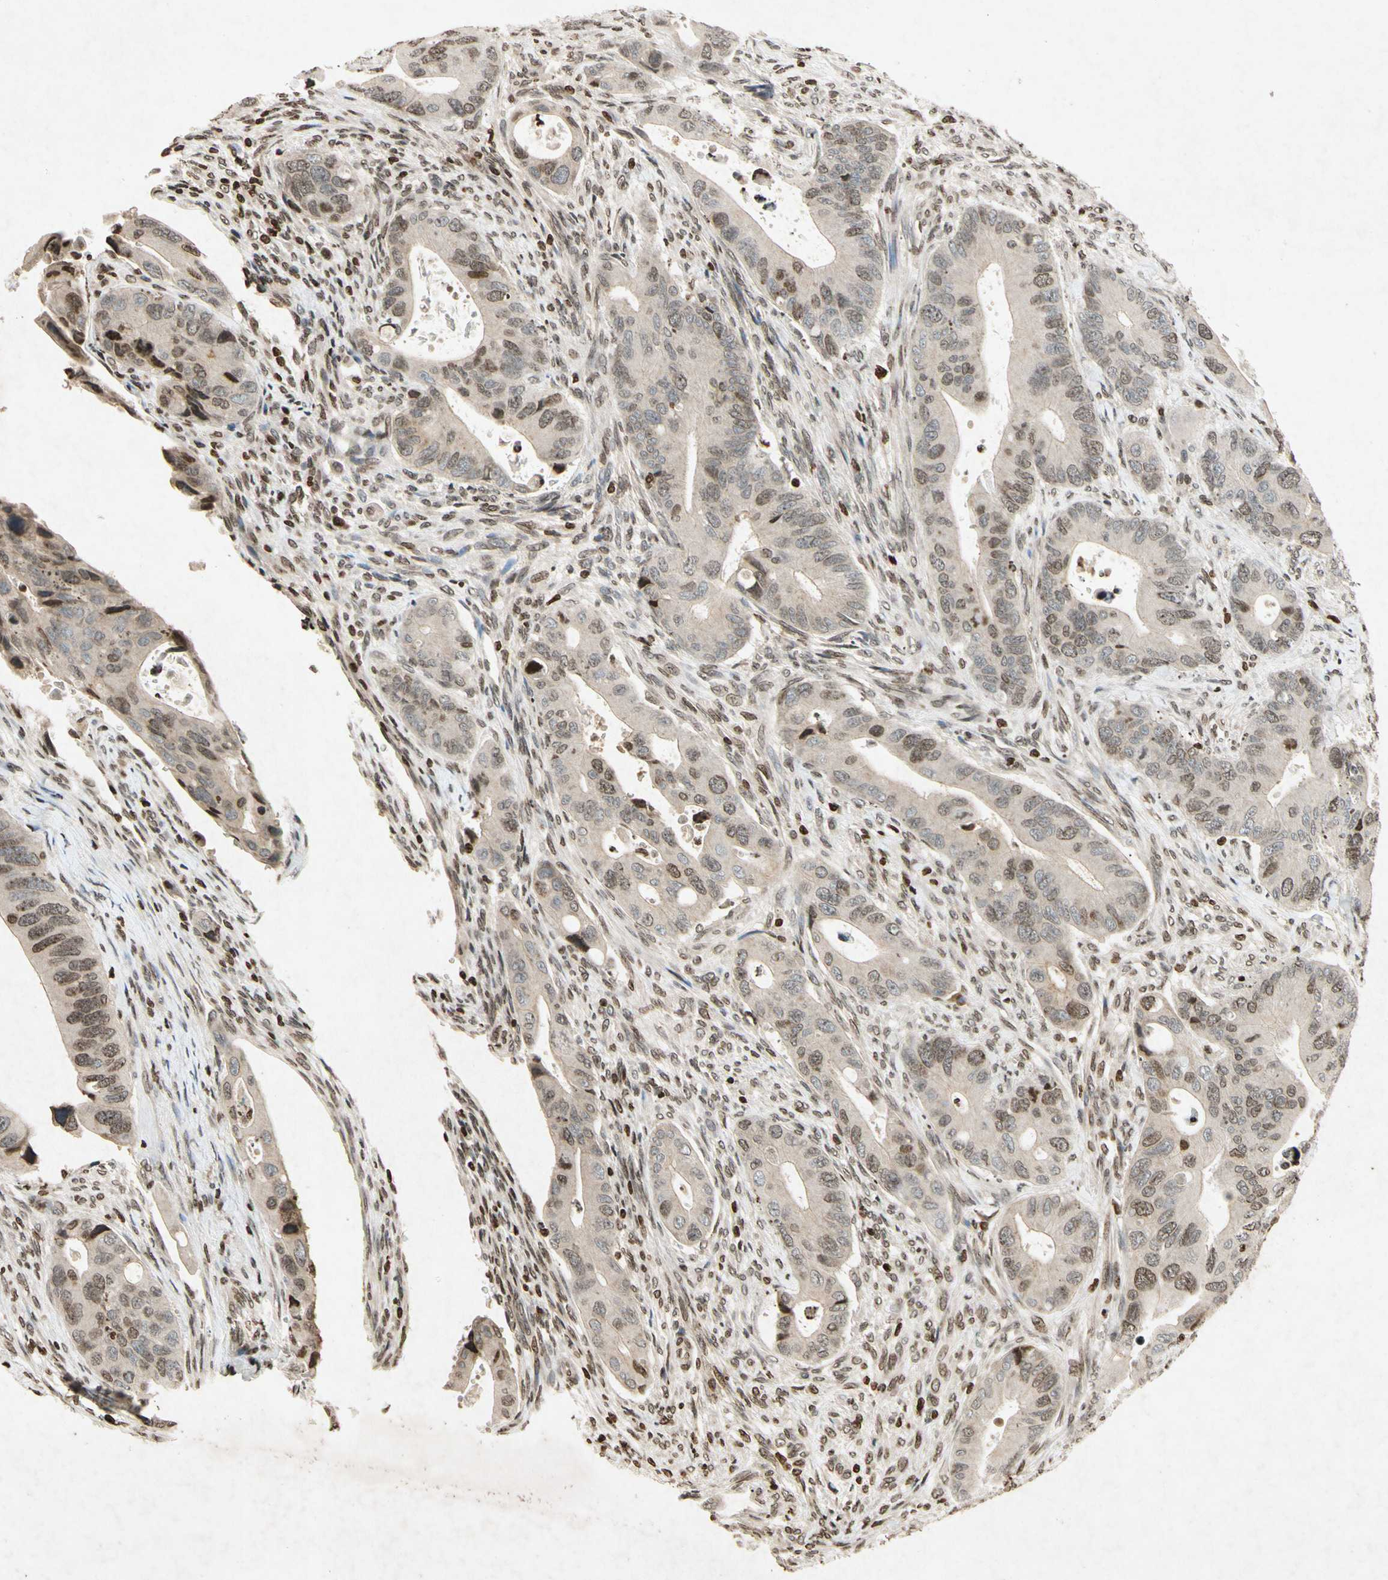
{"staining": {"intensity": "moderate", "quantity": "<25%", "location": "nuclear"}, "tissue": "colorectal cancer", "cell_type": "Tumor cells", "image_type": "cancer", "snomed": [{"axis": "morphology", "description": "Adenocarcinoma, NOS"}, {"axis": "topography", "description": "Rectum"}], "caption": "Colorectal cancer stained for a protein (brown) displays moderate nuclear positive positivity in approximately <25% of tumor cells.", "gene": "HOXB3", "patient": {"sex": "female", "age": 57}}